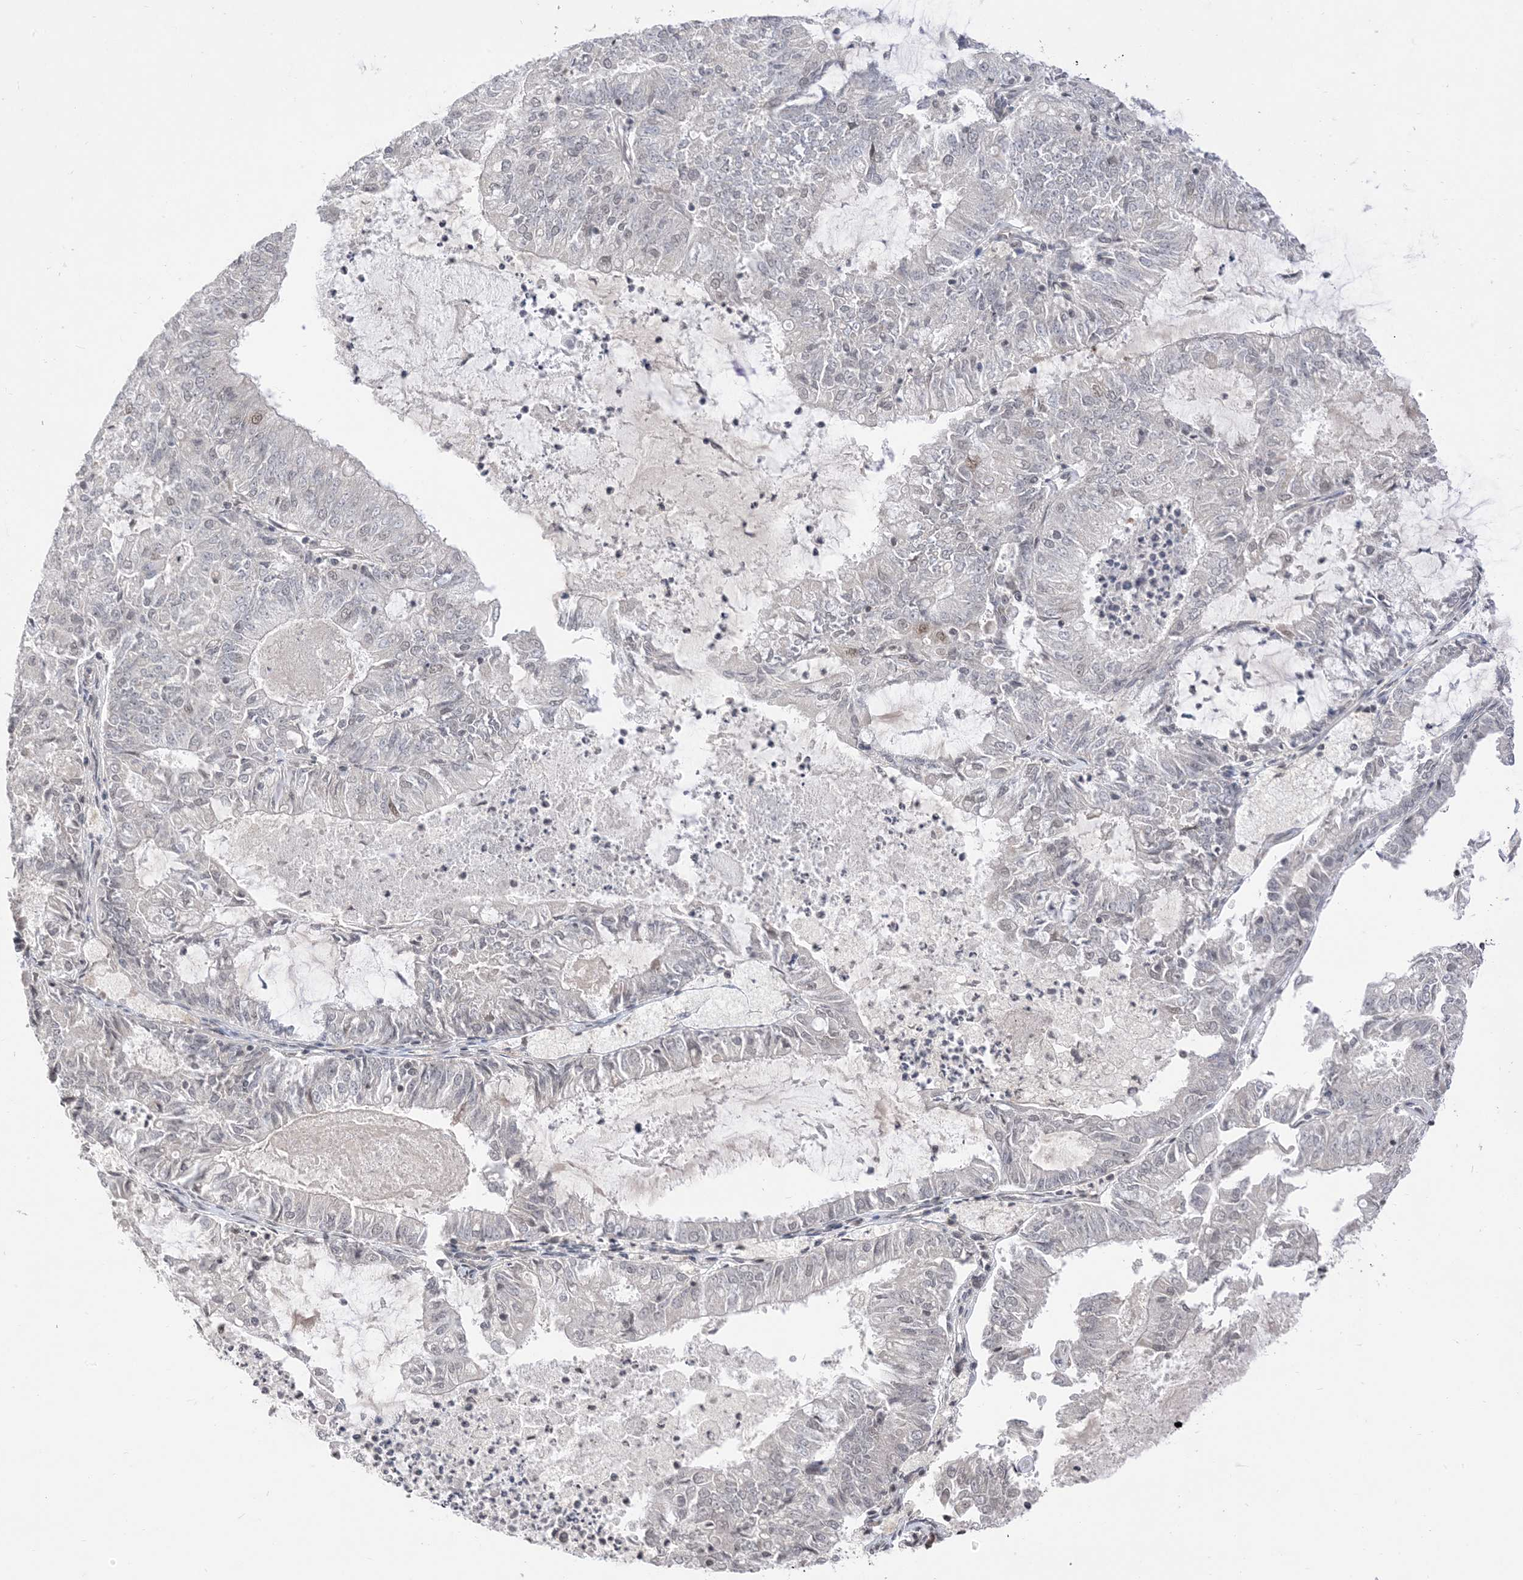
{"staining": {"intensity": "negative", "quantity": "none", "location": "none"}, "tissue": "endometrial cancer", "cell_type": "Tumor cells", "image_type": "cancer", "snomed": [{"axis": "morphology", "description": "Adenocarcinoma, NOS"}, {"axis": "topography", "description": "Endometrium"}], "caption": "DAB immunohistochemical staining of human endometrial cancer demonstrates no significant positivity in tumor cells.", "gene": "RANBP9", "patient": {"sex": "female", "age": 57}}